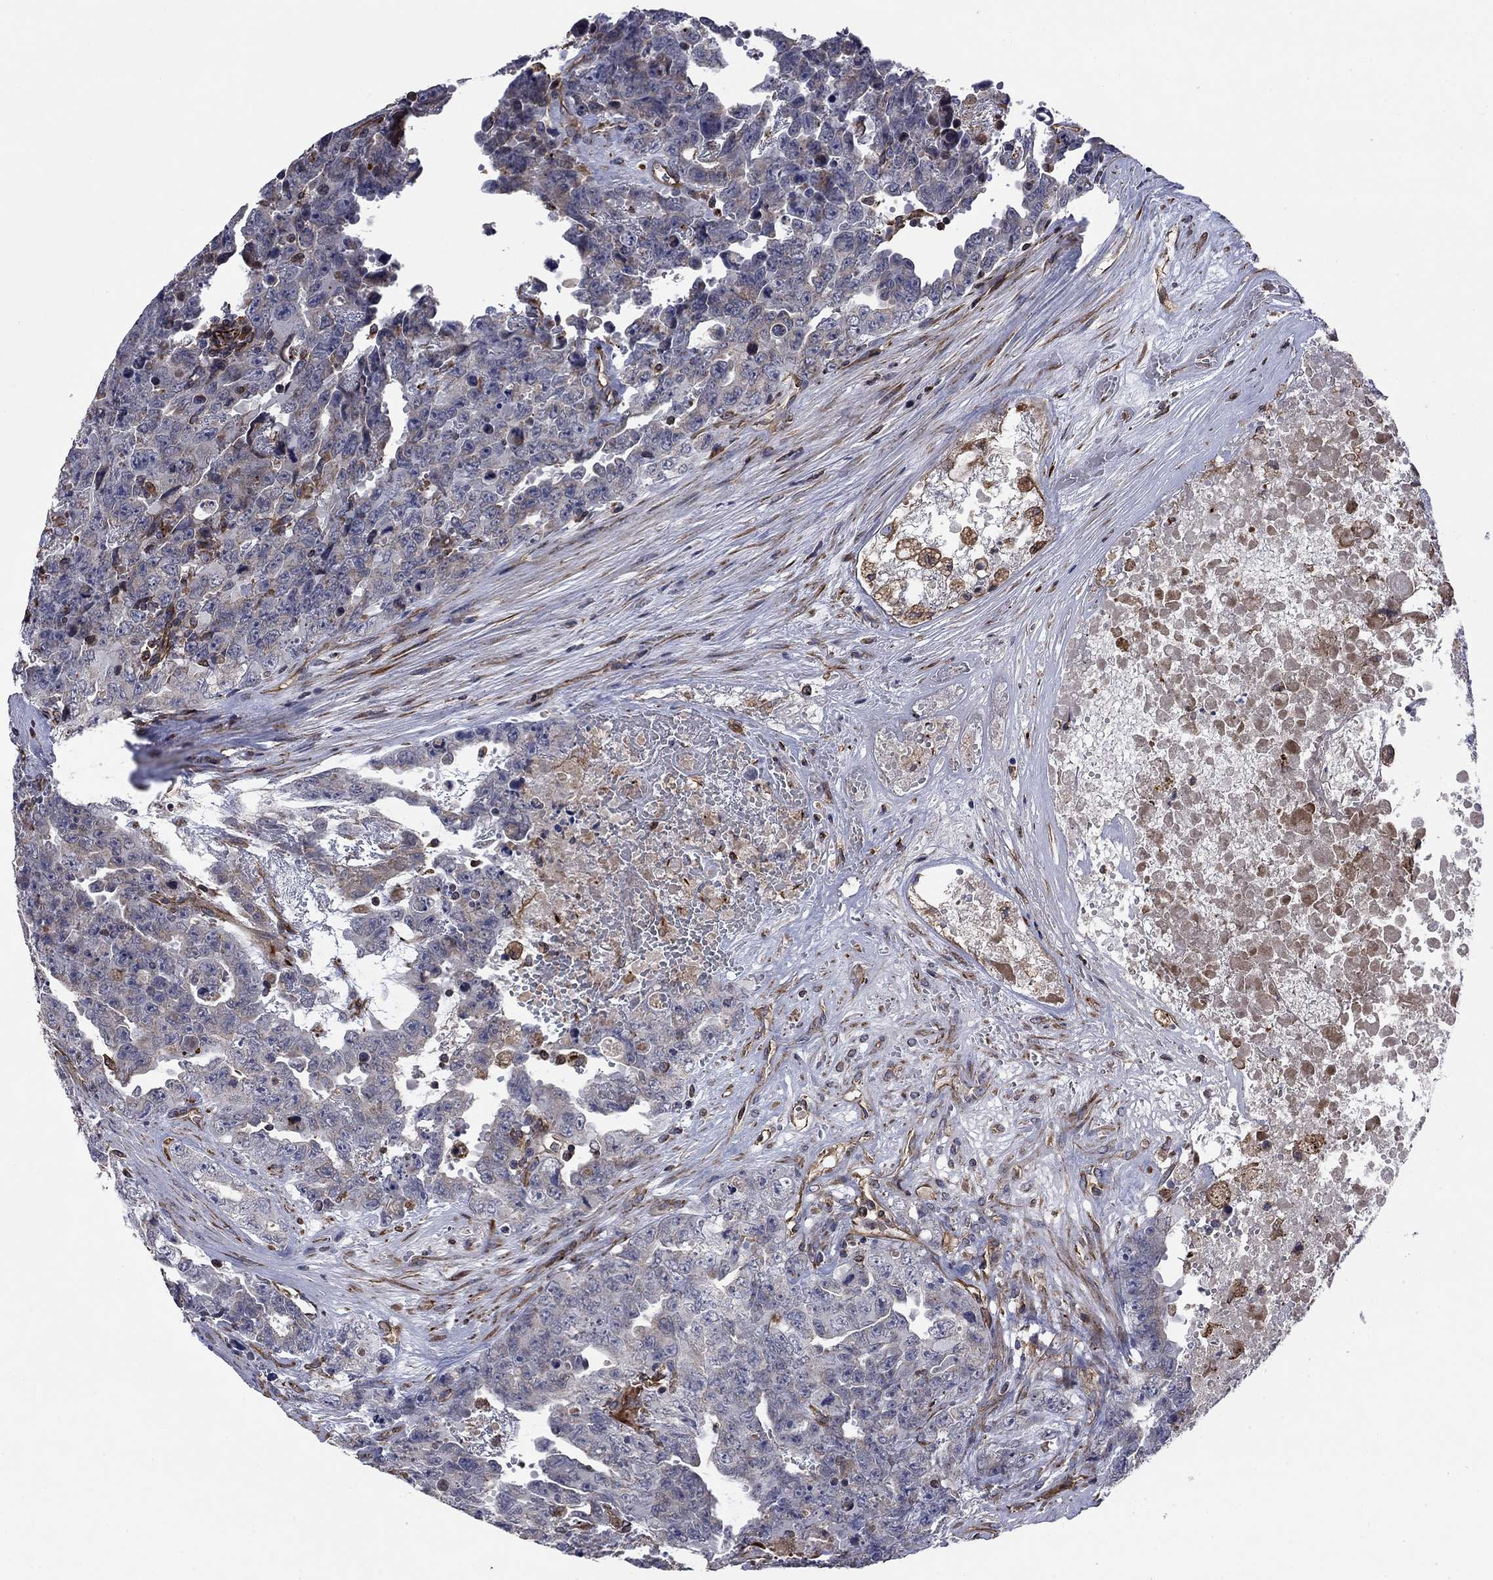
{"staining": {"intensity": "negative", "quantity": "none", "location": "none"}, "tissue": "testis cancer", "cell_type": "Tumor cells", "image_type": "cancer", "snomed": [{"axis": "morphology", "description": "Carcinoma, Embryonal, NOS"}, {"axis": "topography", "description": "Testis"}], "caption": "DAB (3,3'-diaminobenzidine) immunohistochemical staining of testis cancer (embryonal carcinoma) shows no significant positivity in tumor cells. The staining is performed using DAB (3,3'-diaminobenzidine) brown chromogen with nuclei counter-stained in using hematoxylin.", "gene": "NDUFC1", "patient": {"sex": "male", "age": 24}}